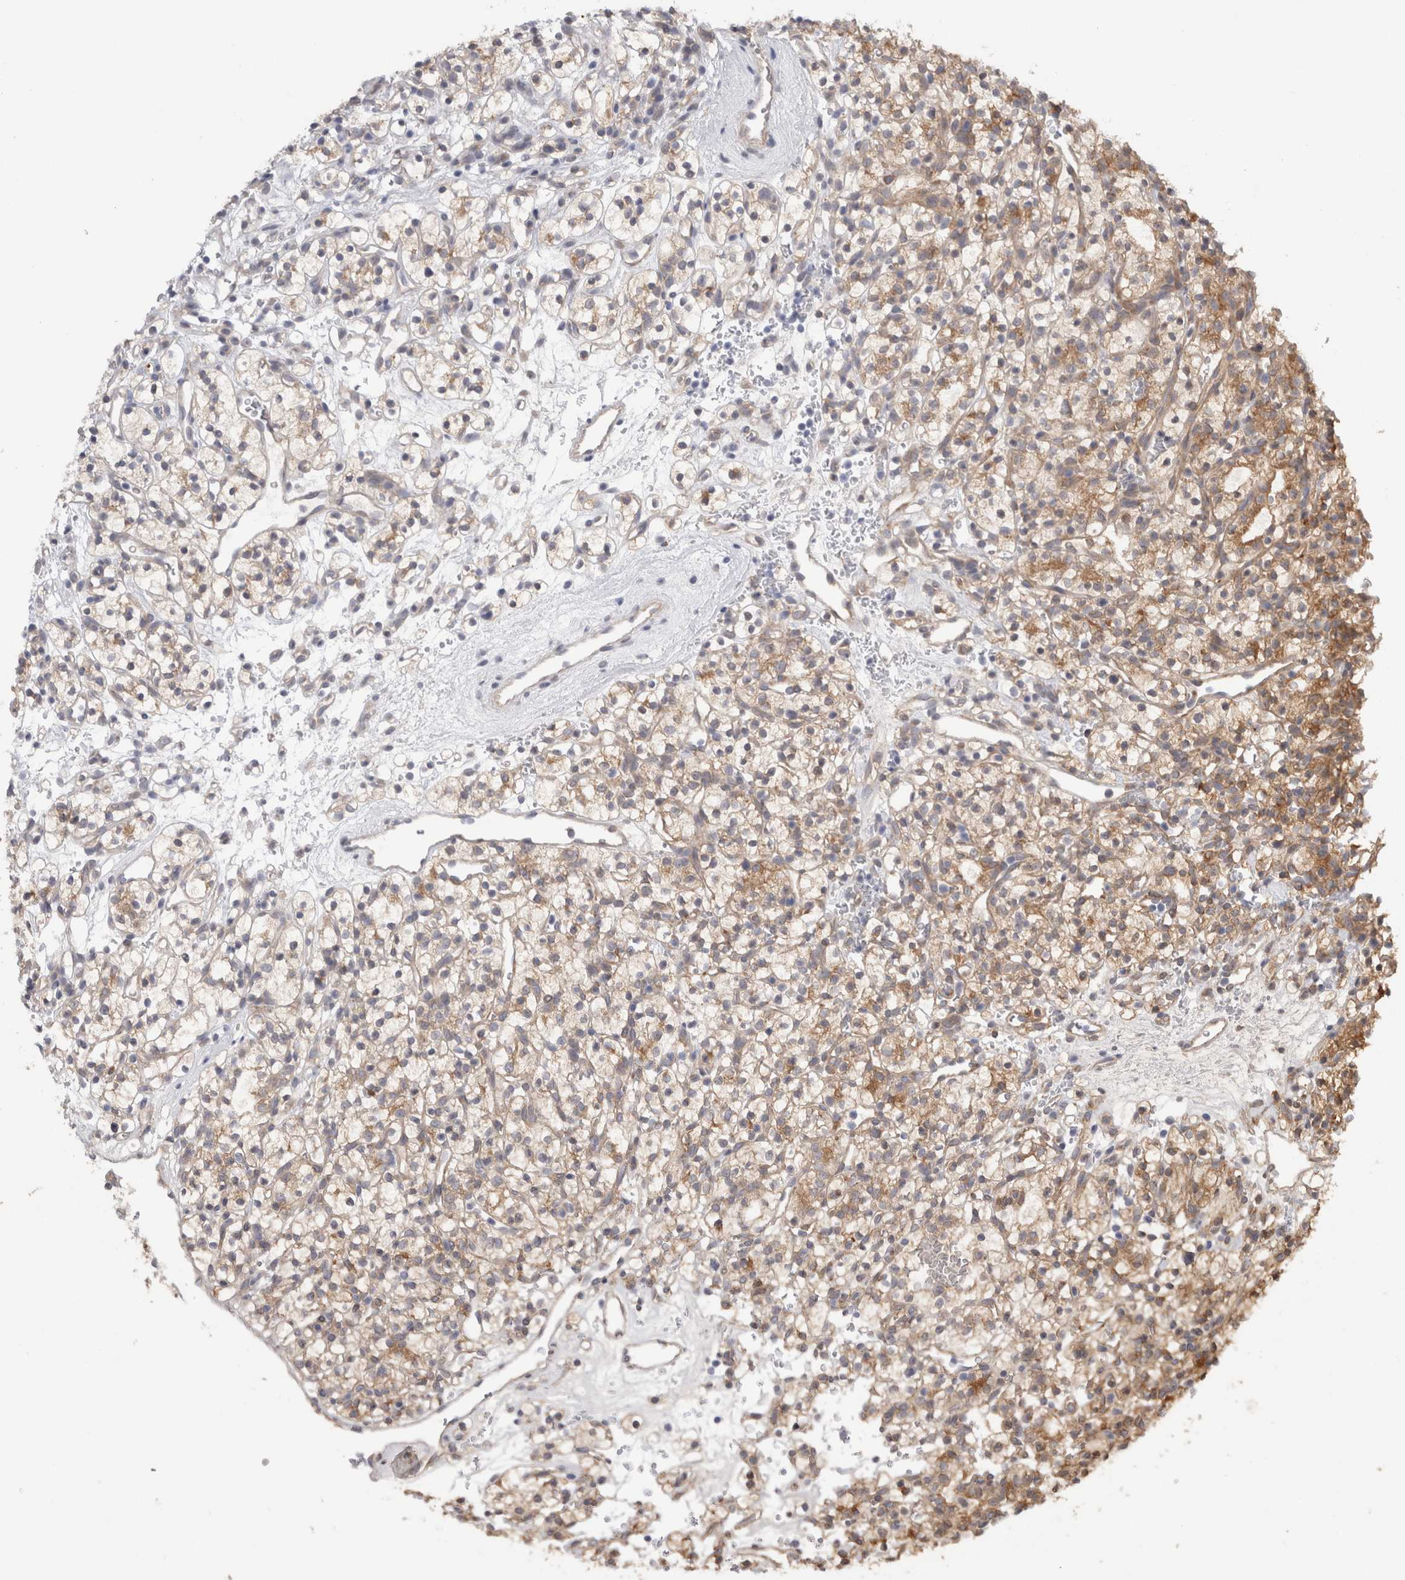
{"staining": {"intensity": "moderate", "quantity": "25%-75%", "location": "cytoplasmic/membranous"}, "tissue": "renal cancer", "cell_type": "Tumor cells", "image_type": "cancer", "snomed": [{"axis": "morphology", "description": "Adenocarcinoma, NOS"}, {"axis": "topography", "description": "Kidney"}], "caption": "A high-resolution photomicrograph shows immunohistochemistry (IHC) staining of renal cancer (adenocarcinoma), which displays moderate cytoplasmic/membranous expression in approximately 25%-75% of tumor cells.", "gene": "TAFA5", "patient": {"sex": "female", "age": 57}}